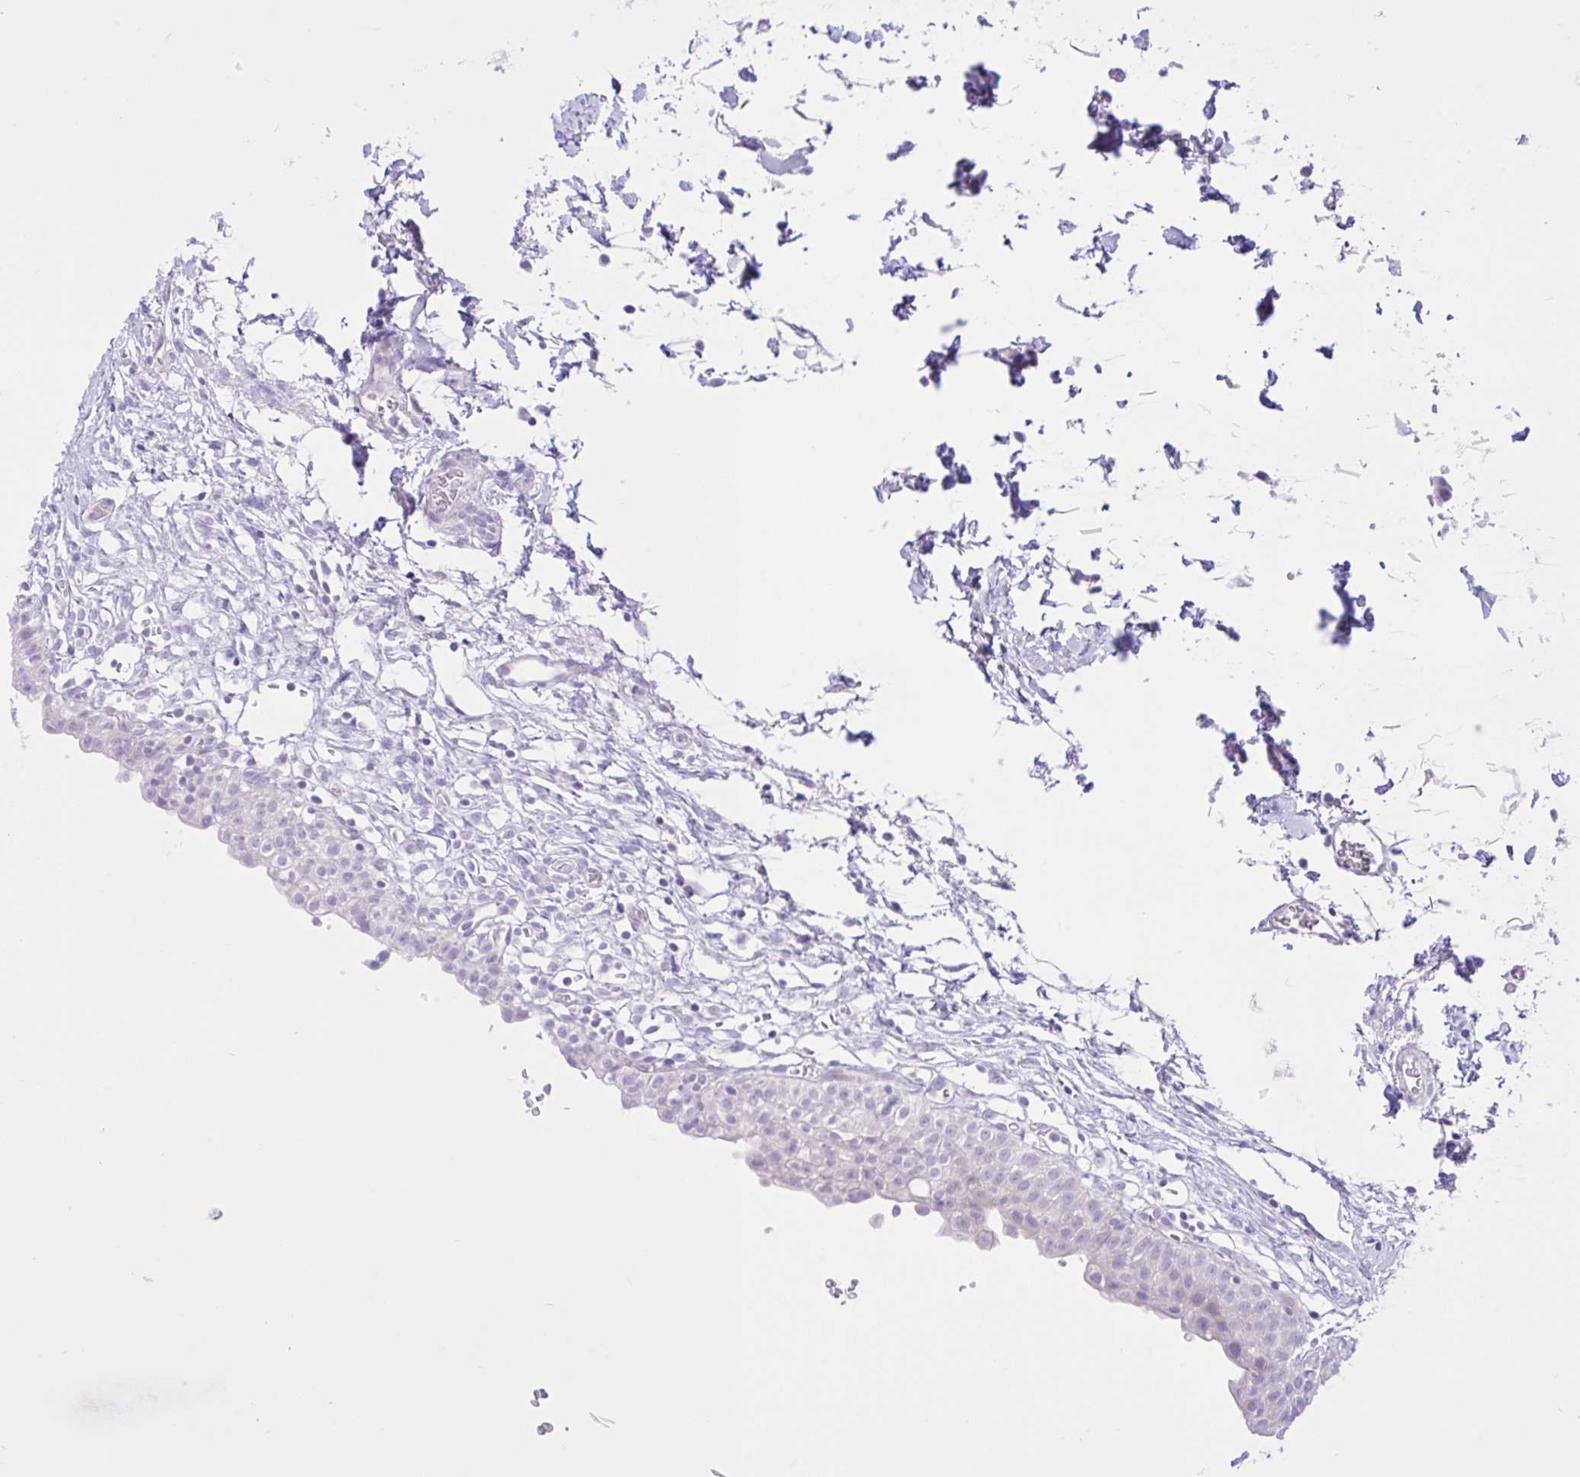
{"staining": {"intensity": "weak", "quantity": "<25%", "location": "cytoplasmic/membranous"}, "tissue": "urinary bladder", "cell_type": "Urothelial cells", "image_type": "normal", "snomed": [{"axis": "morphology", "description": "Normal tissue, NOS"}, {"axis": "topography", "description": "Urinary bladder"}, {"axis": "topography", "description": "Peripheral nerve tissue"}], "caption": "IHC histopathology image of benign human urinary bladder stained for a protein (brown), which displays no staining in urothelial cells.", "gene": "ZNF101", "patient": {"sex": "male", "age": 55}}